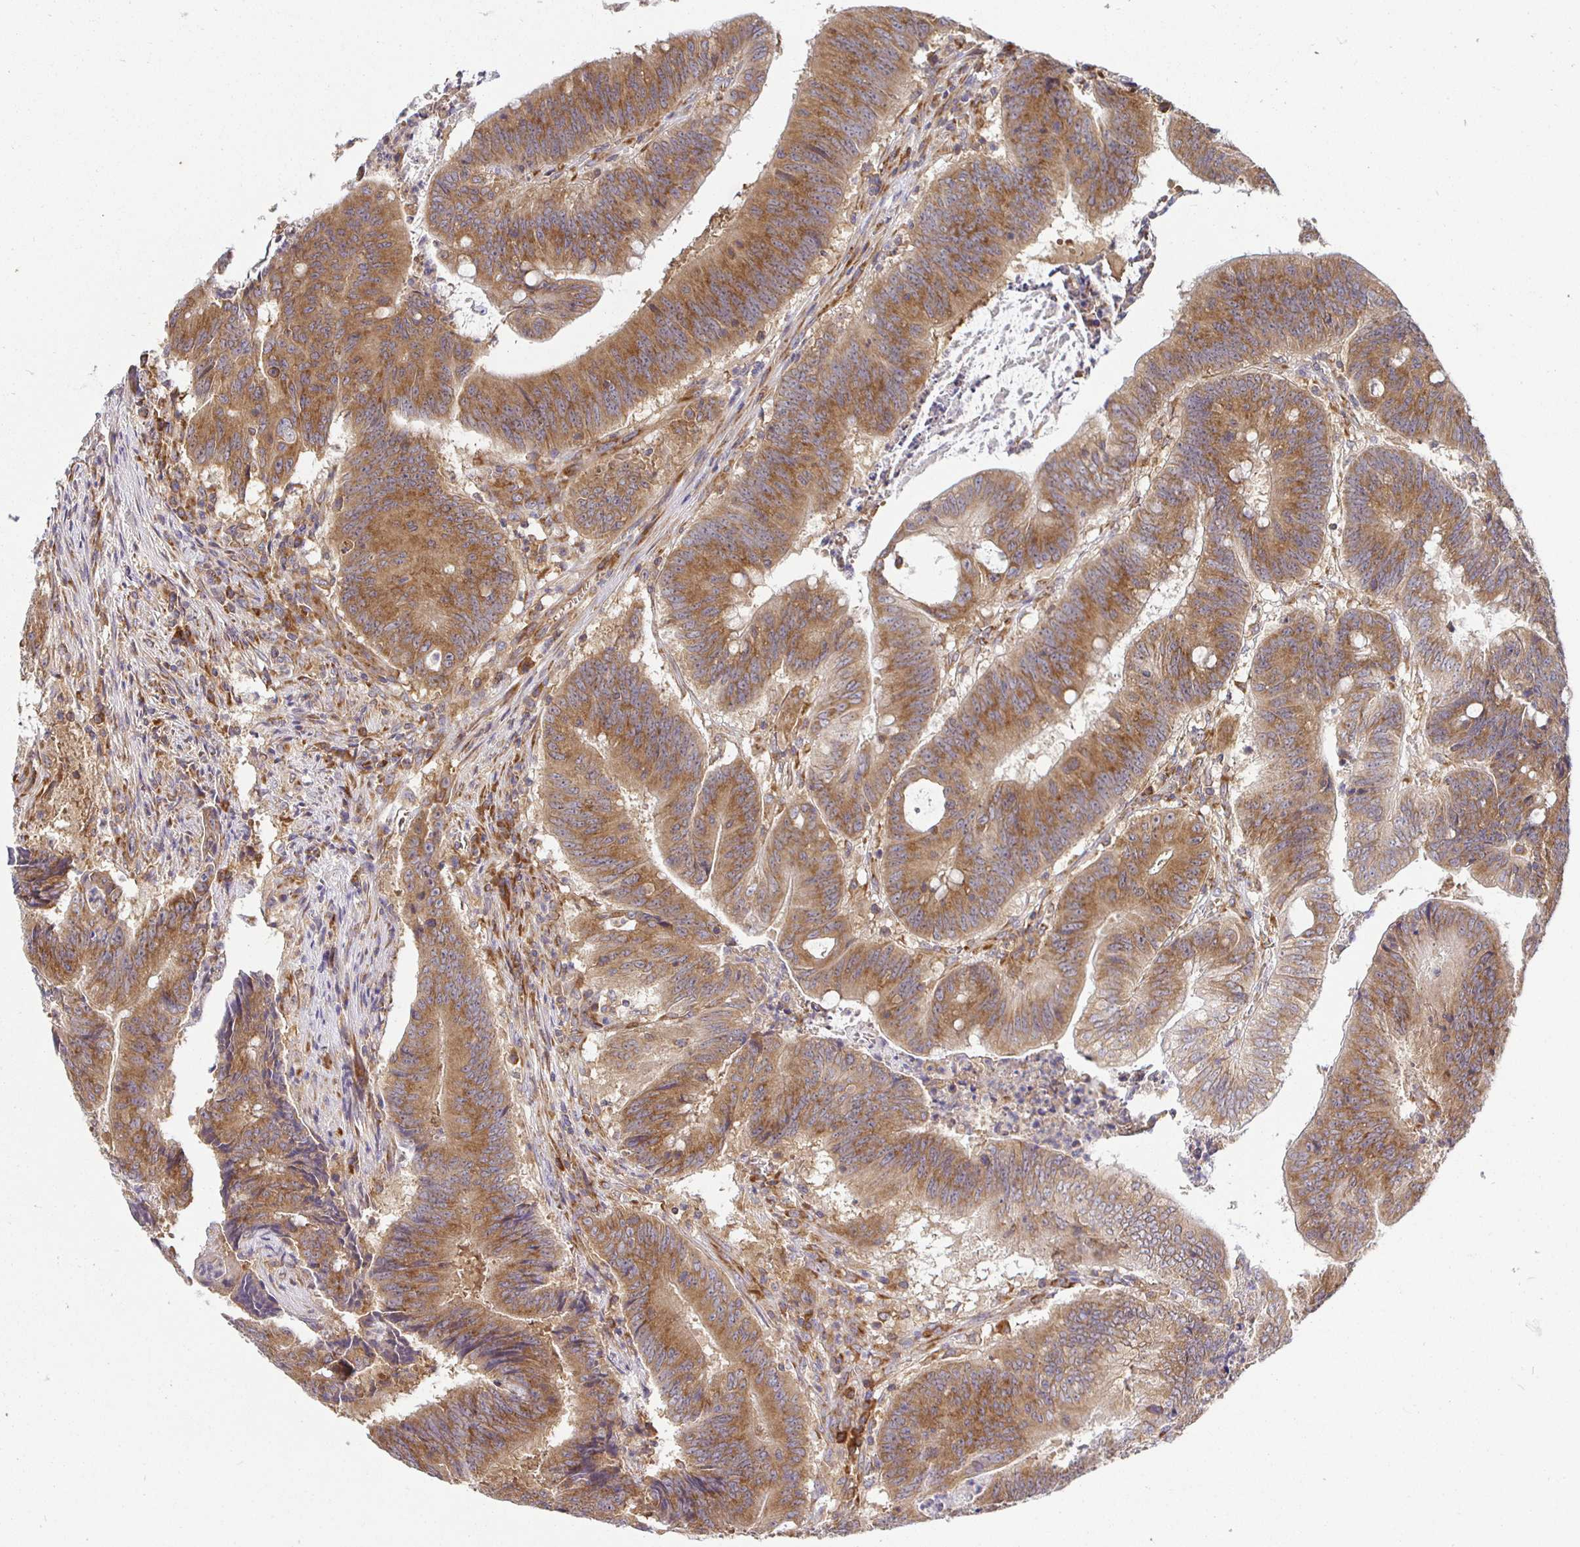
{"staining": {"intensity": "moderate", "quantity": ">75%", "location": "cytoplasmic/membranous"}, "tissue": "colorectal cancer", "cell_type": "Tumor cells", "image_type": "cancer", "snomed": [{"axis": "morphology", "description": "Adenocarcinoma, NOS"}, {"axis": "topography", "description": "Colon"}], "caption": "Brown immunohistochemical staining in colorectal cancer (adenocarcinoma) displays moderate cytoplasmic/membranous expression in about >75% of tumor cells.", "gene": "IRAK1", "patient": {"sex": "female", "age": 87}}